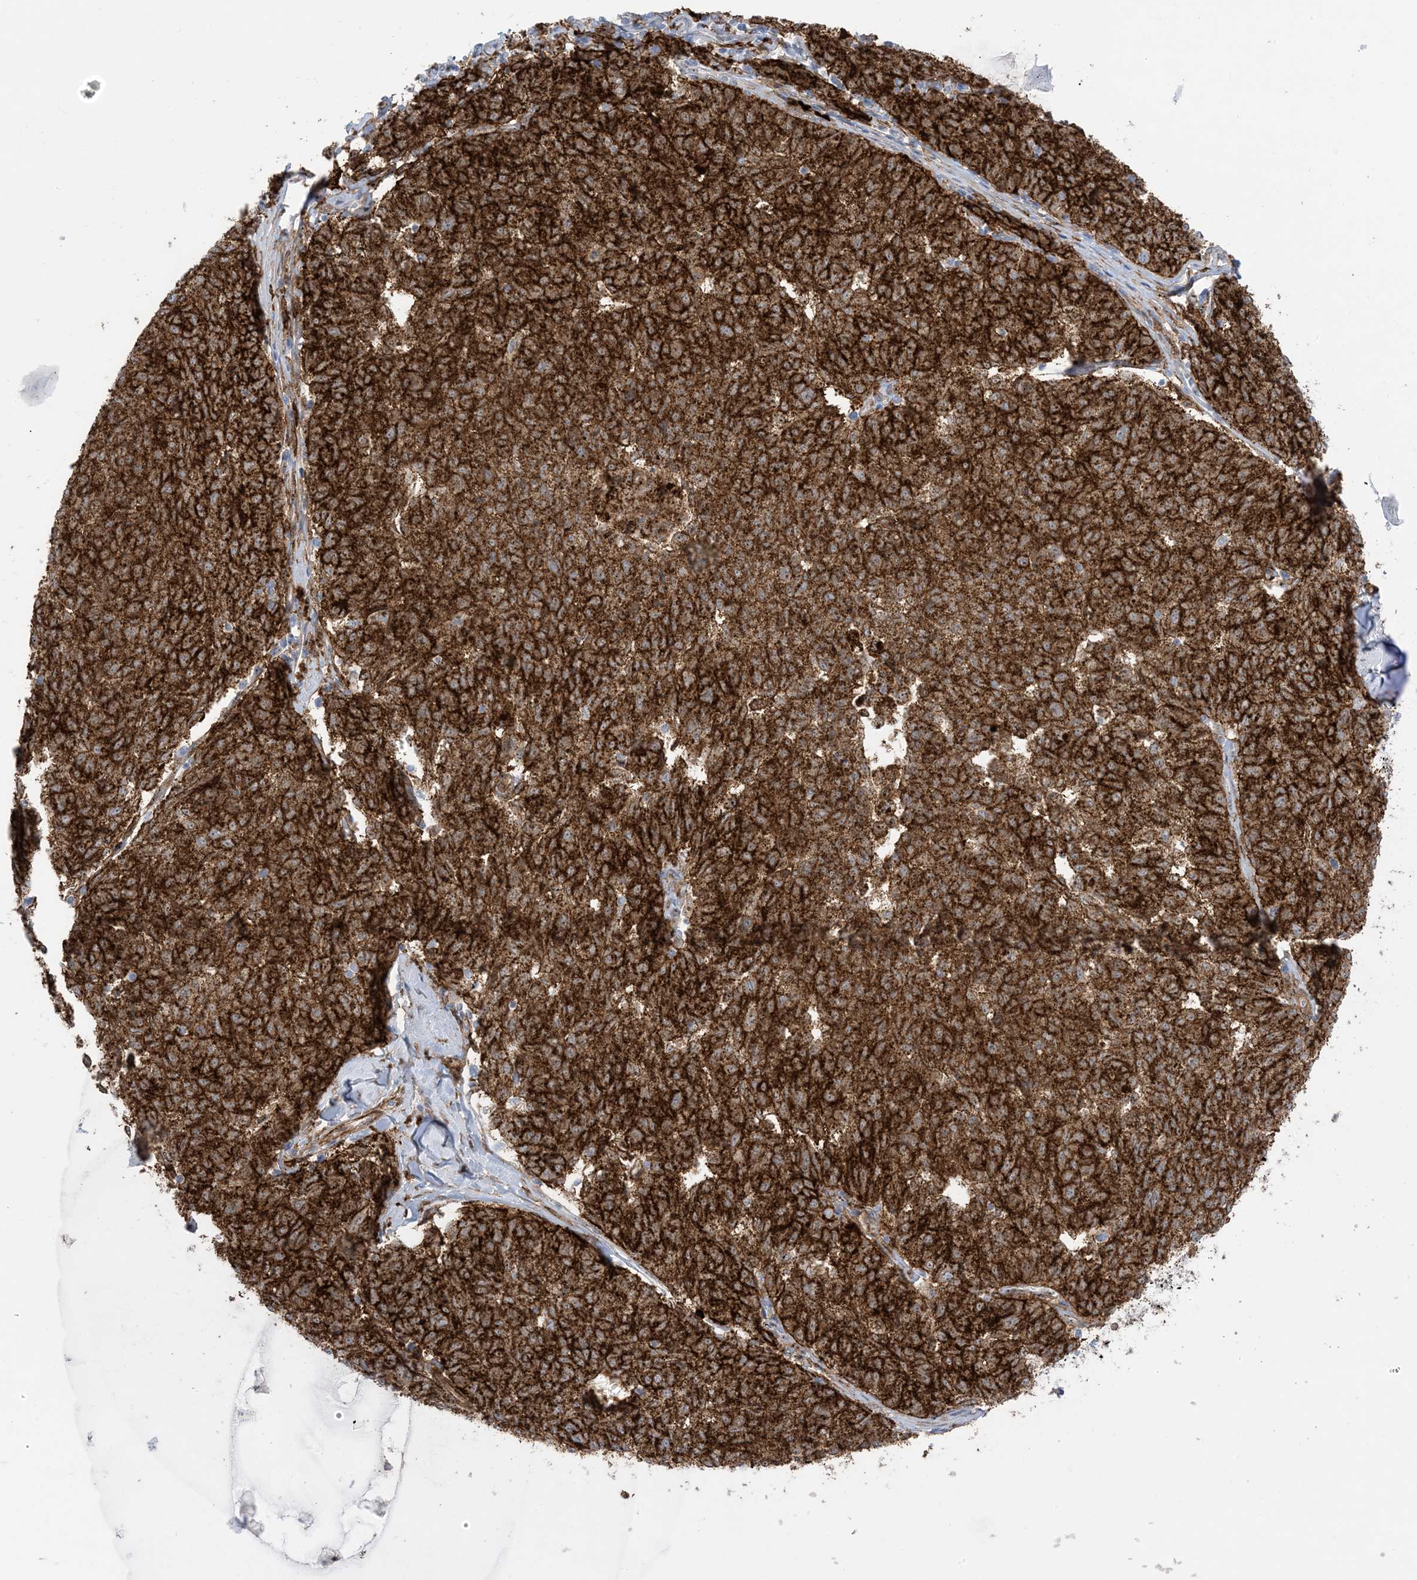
{"staining": {"intensity": "strong", "quantity": ">75%", "location": "cytoplasmic/membranous"}, "tissue": "melanoma", "cell_type": "Tumor cells", "image_type": "cancer", "snomed": [{"axis": "morphology", "description": "Malignant melanoma, NOS"}, {"axis": "topography", "description": "Skin"}], "caption": "Immunohistochemical staining of malignant melanoma exhibits high levels of strong cytoplasmic/membranous staining in approximately >75% of tumor cells.", "gene": "ICMT", "patient": {"sex": "female", "age": 72}}